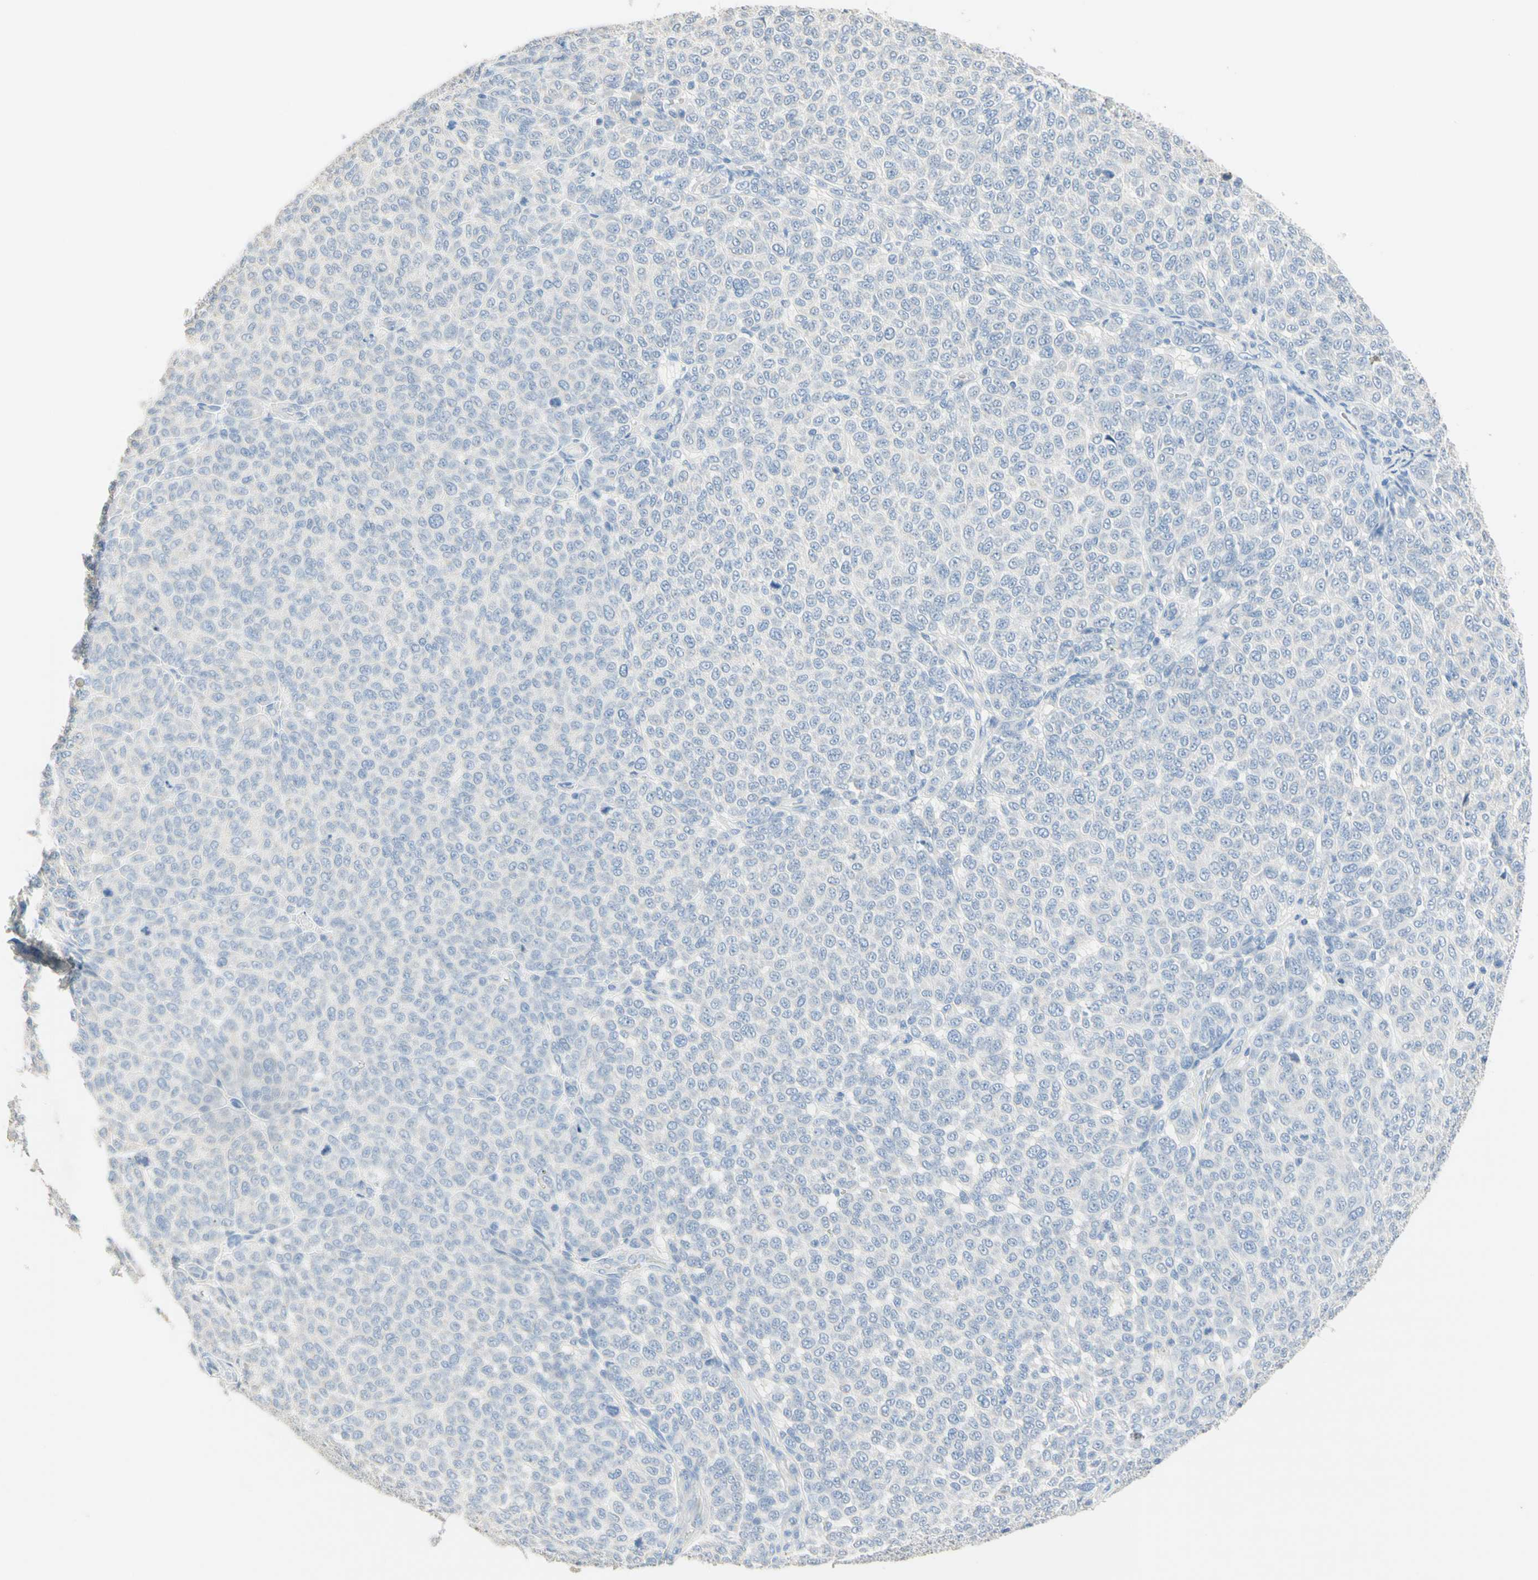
{"staining": {"intensity": "negative", "quantity": "none", "location": "none"}, "tissue": "melanoma", "cell_type": "Tumor cells", "image_type": "cancer", "snomed": [{"axis": "morphology", "description": "Malignant melanoma, NOS"}, {"axis": "topography", "description": "Skin"}], "caption": "Tumor cells show no significant expression in malignant melanoma.", "gene": "NECTIN4", "patient": {"sex": "male", "age": 59}}